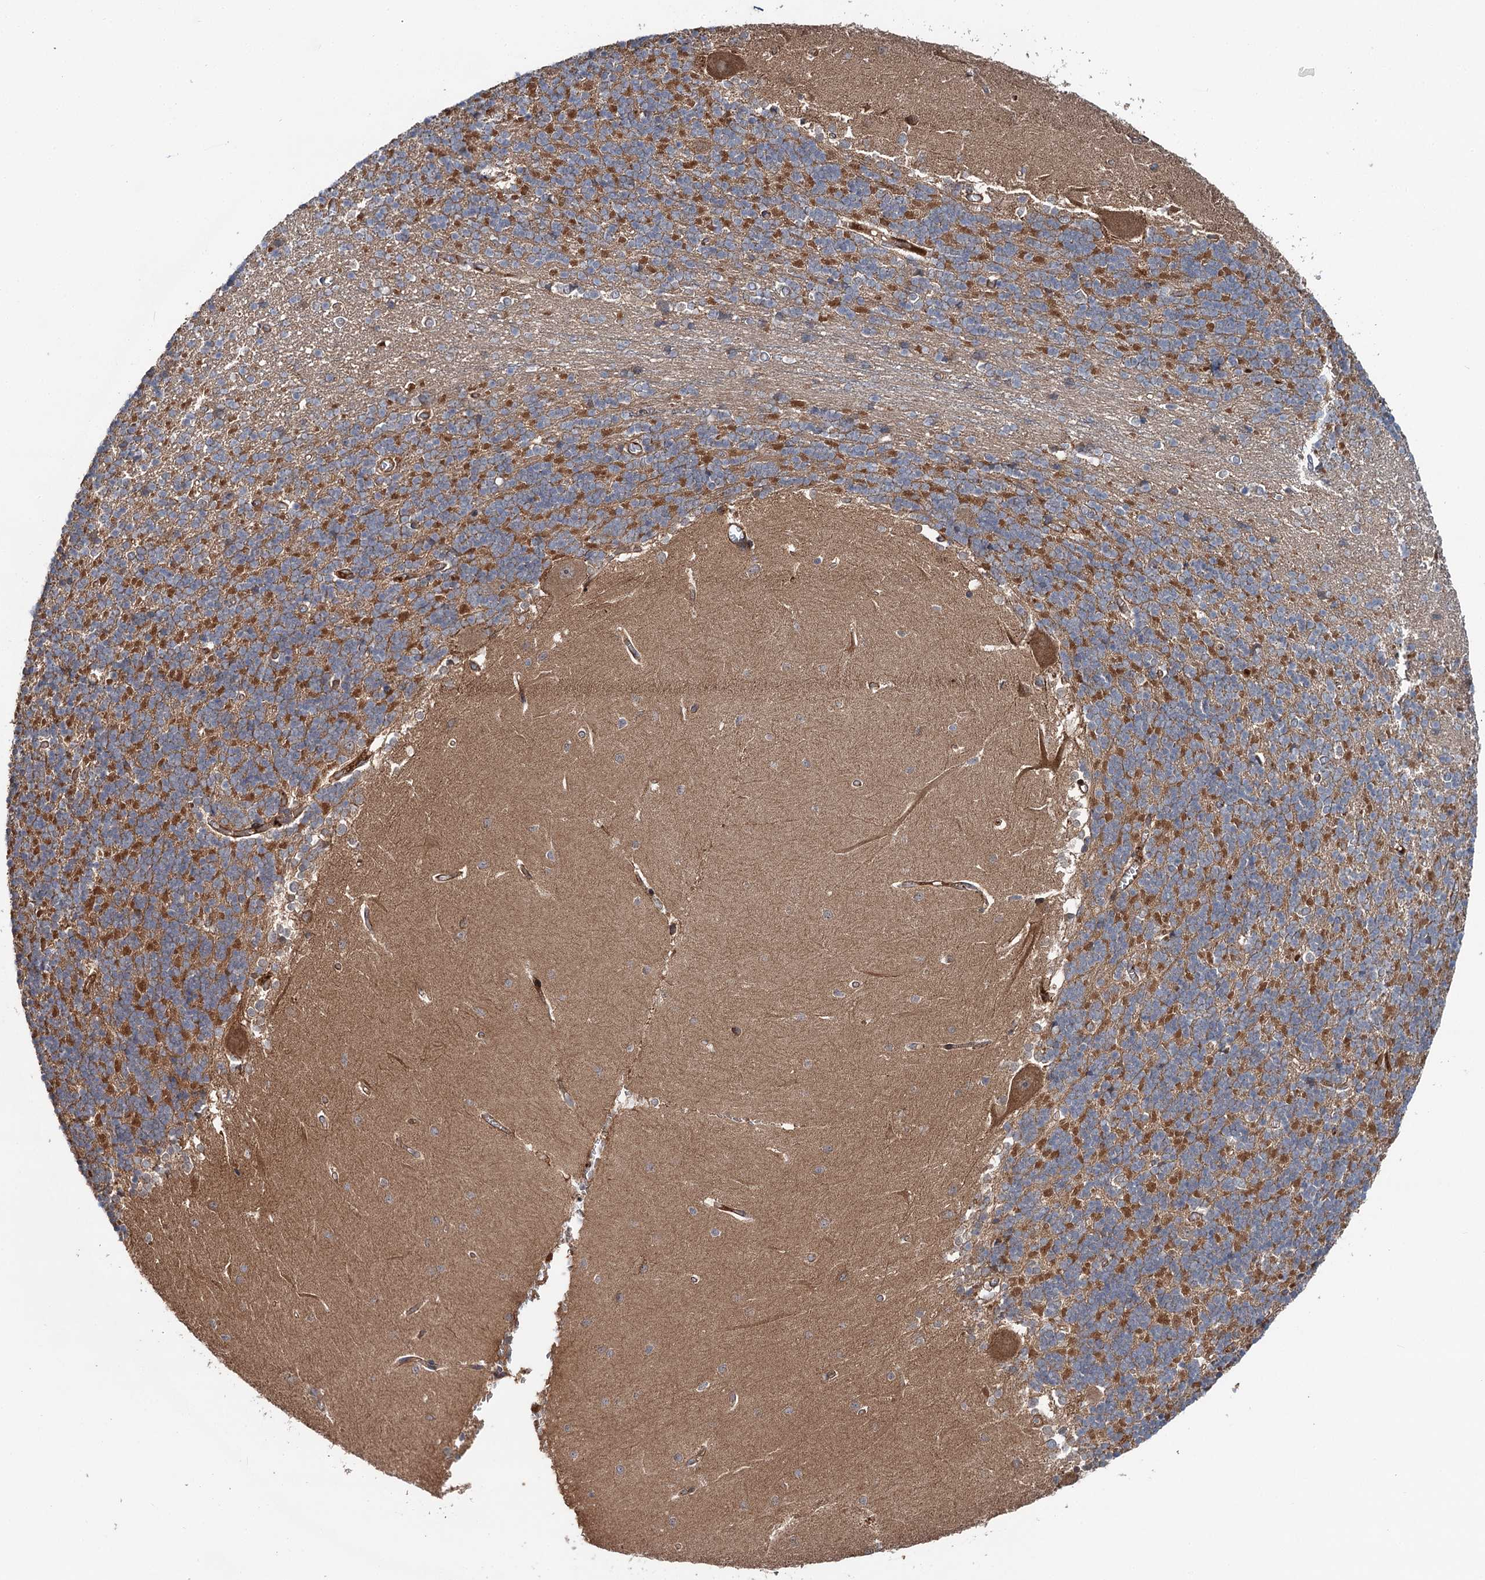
{"staining": {"intensity": "strong", "quantity": ">75%", "location": "cytoplasmic/membranous"}, "tissue": "cerebellum", "cell_type": "Cells in granular layer", "image_type": "normal", "snomed": [{"axis": "morphology", "description": "Normal tissue, NOS"}, {"axis": "topography", "description": "Cerebellum"}], "caption": "Protein analysis of benign cerebellum reveals strong cytoplasmic/membranous staining in approximately >75% of cells in granular layer. Using DAB (3,3'-diaminobenzidine) (brown) and hematoxylin (blue) stains, captured at high magnification using brightfield microscopy.", "gene": "ADGRG4", "patient": {"sex": "male", "age": 37}}